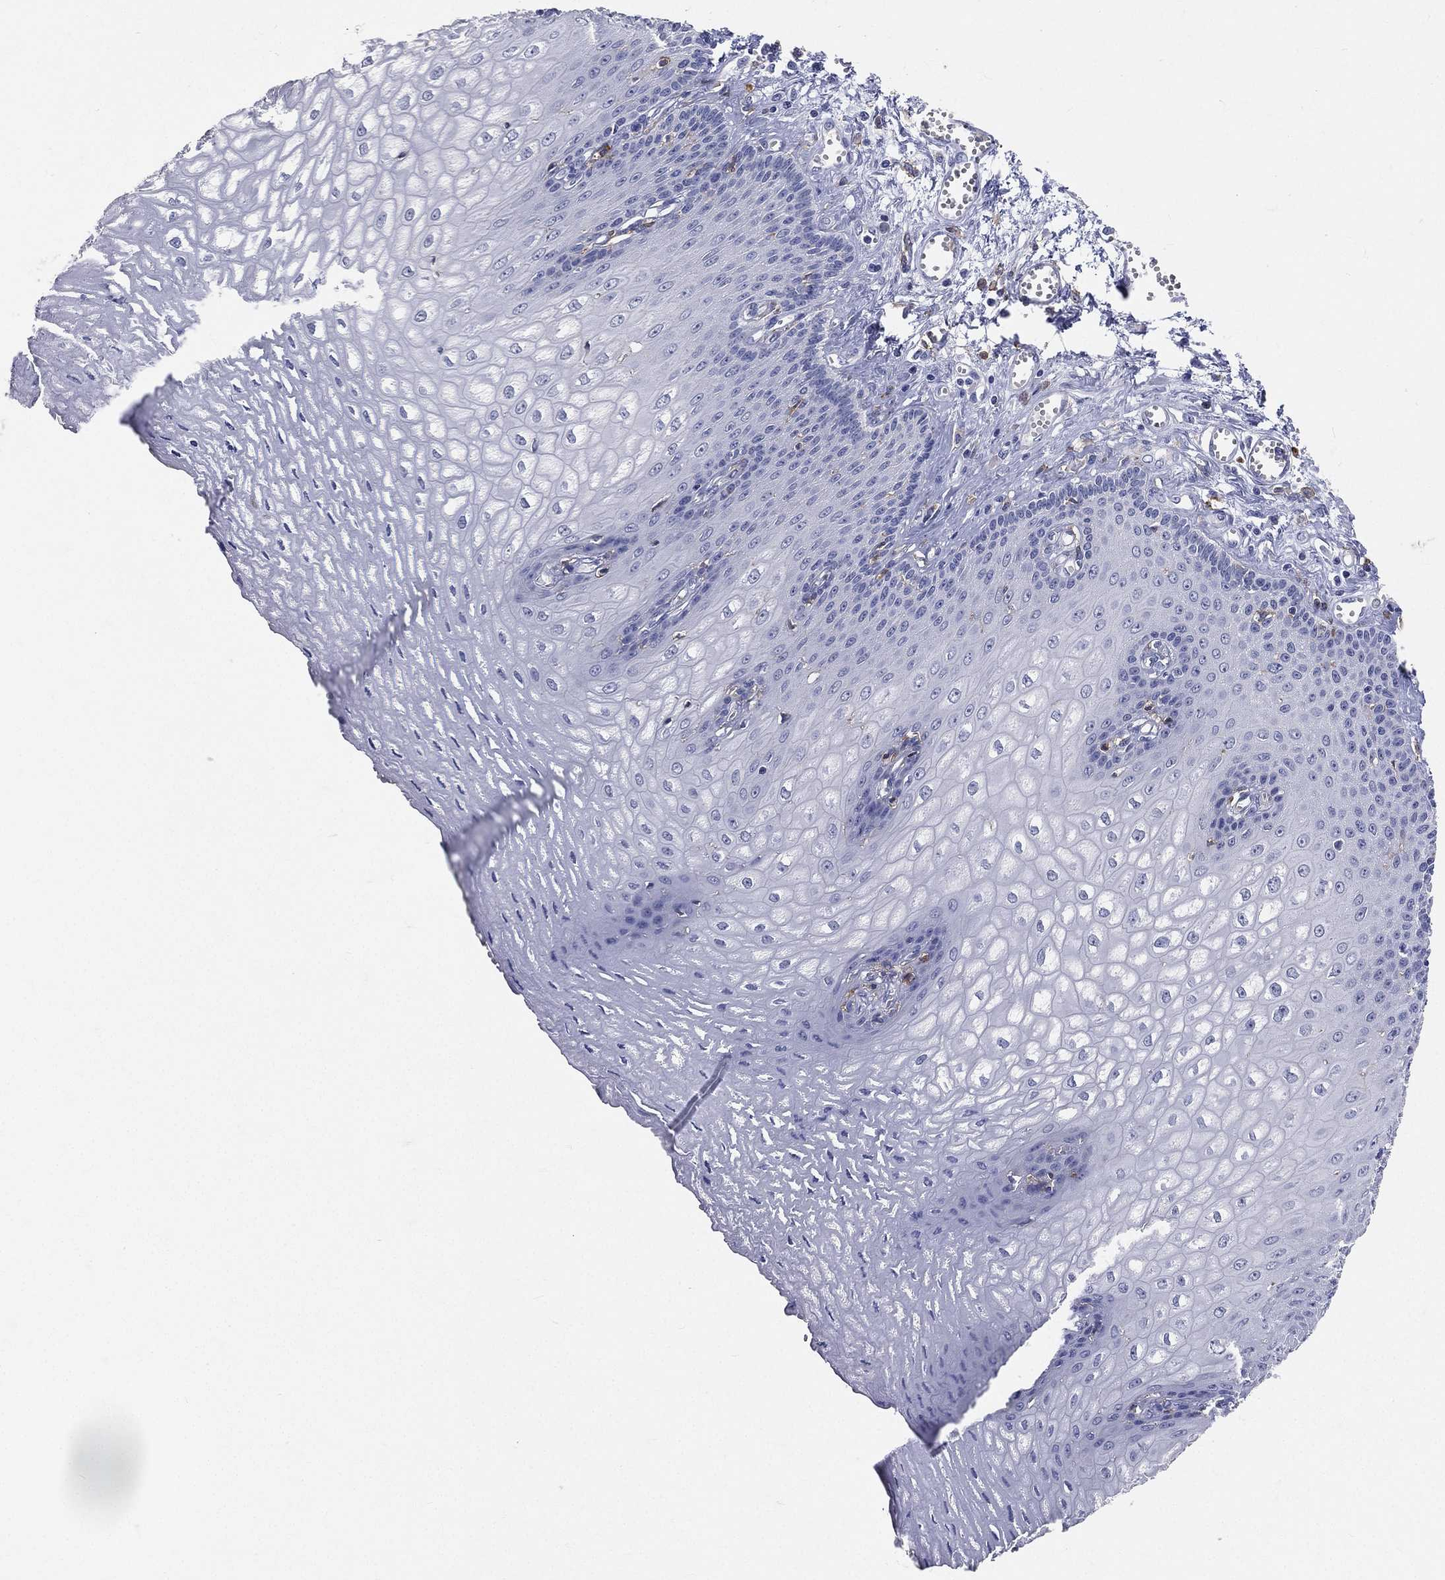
{"staining": {"intensity": "negative", "quantity": "none", "location": "none"}, "tissue": "esophagus", "cell_type": "Squamous epithelial cells", "image_type": "normal", "snomed": [{"axis": "morphology", "description": "Normal tissue, NOS"}, {"axis": "topography", "description": "Esophagus"}], "caption": "Immunohistochemistry (IHC) photomicrograph of normal esophagus: esophagus stained with DAB (3,3'-diaminobenzidine) displays no significant protein expression in squamous epithelial cells. (Brightfield microscopy of DAB IHC at high magnification).", "gene": "CD33", "patient": {"sex": "male", "age": 58}}